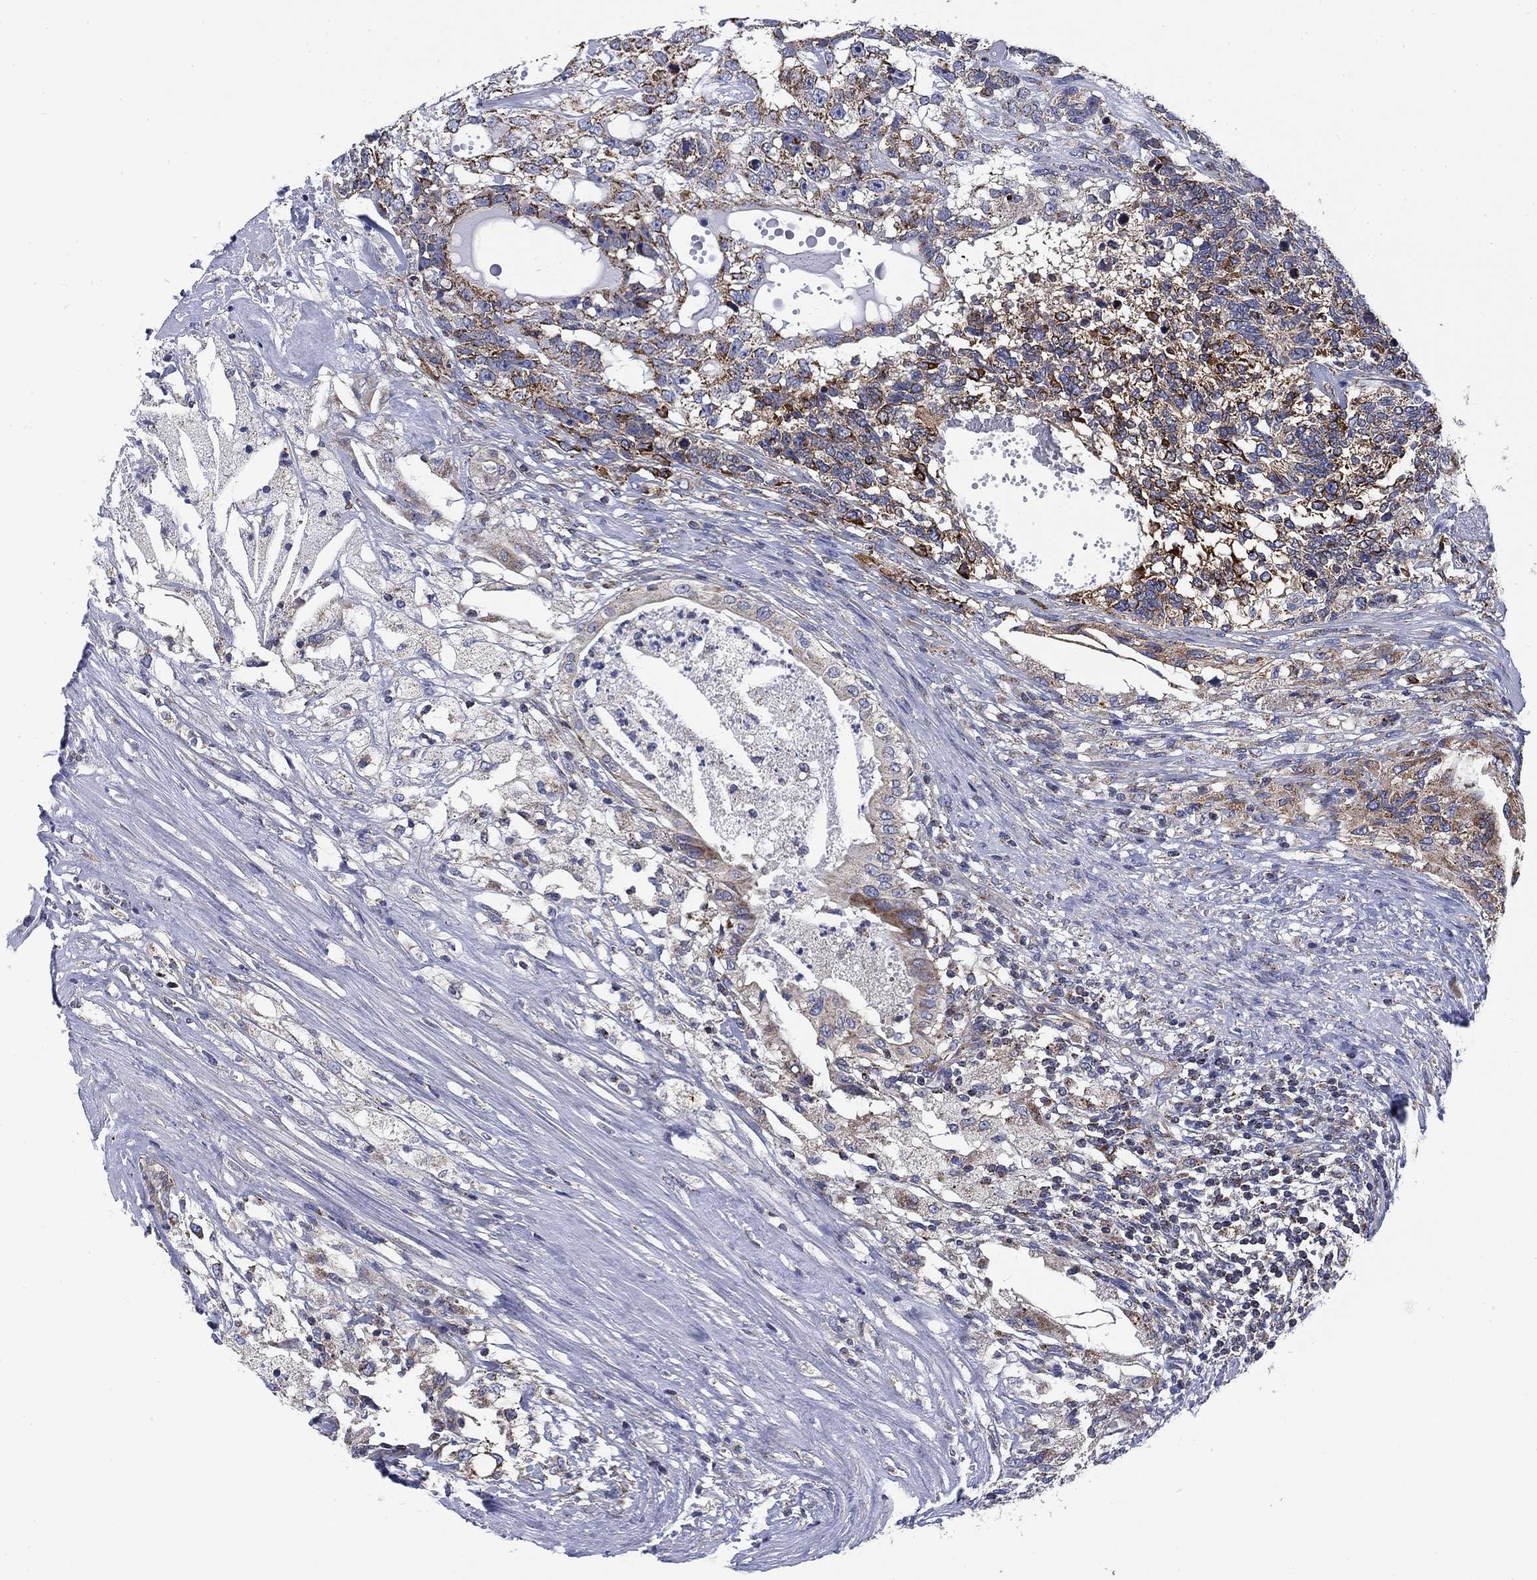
{"staining": {"intensity": "moderate", "quantity": "<25%", "location": "cytoplasmic/membranous"}, "tissue": "testis cancer", "cell_type": "Tumor cells", "image_type": "cancer", "snomed": [{"axis": "morphology", "description": "Seminoma, NOS"}, {"axis": "morphology", "description": "Carcinoma, Embryonal, NOS"}, {"axis": "topography", "description": "Testis"}], "caption": "DAB (3,3'-diaminobenzidine) immunohistochemical staining of testis cancer (embryonal carcinoma) displays moderate cytoplasmic/membranous protein expression in about <25% of tumor cells.", "gene": "NACAD", "patient": {"sex": "male", "age": 41}}